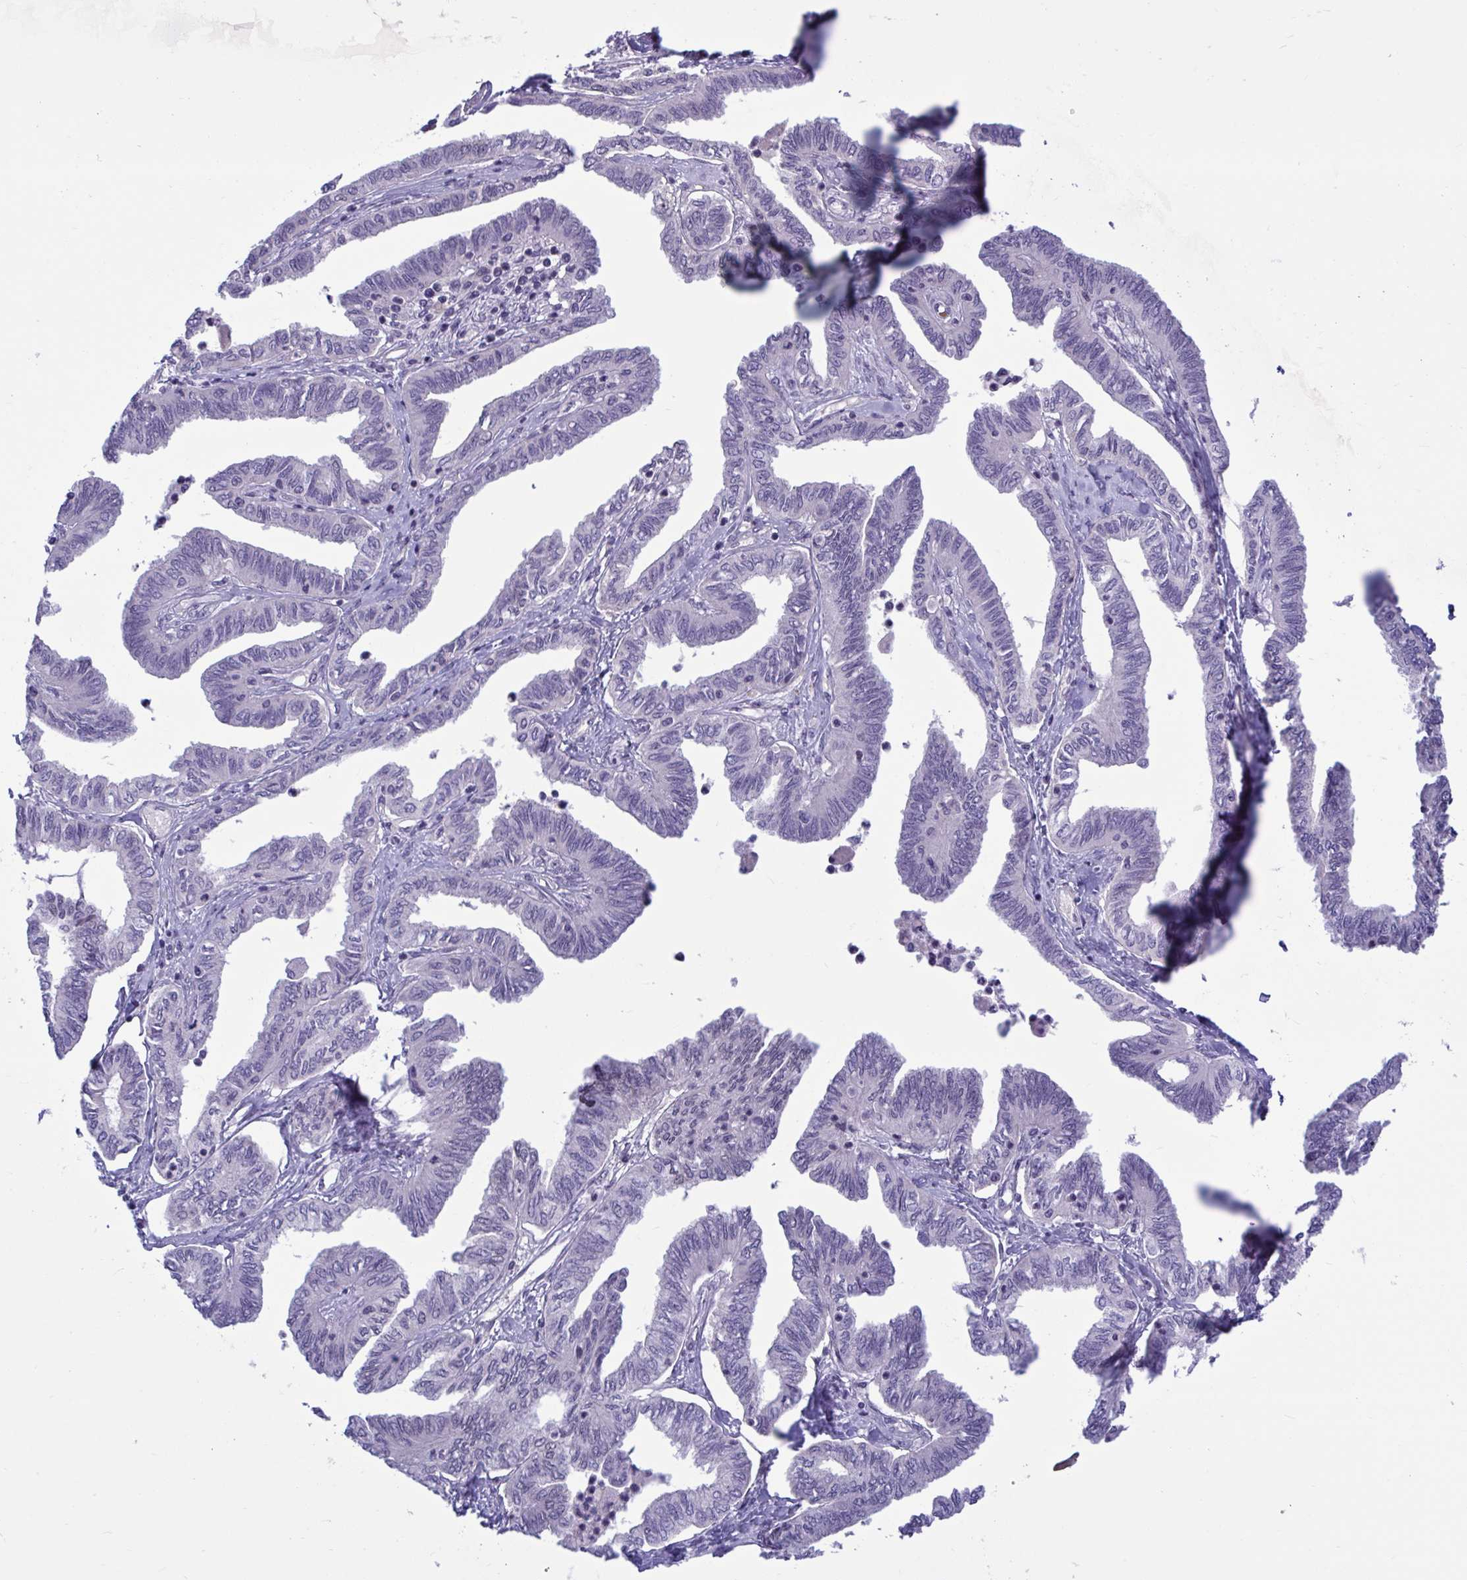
{"staining": {"intensity": "negative", "quantity": "none", "location": "none"}, "tissue": "ovarian cancer", "cell_type": "Tumor cells", "image_type": "cancer", "snomed": [{"axis": "morphology", "description": "Carcinoma, endometroid"}, {"axis": "topography", "description": "Ovary"}], "caption": "This is an immunohistochemistry (IHC) photomicrograph of endometroid carcinoma (ovarian). There is no positivity in tumor cells.", "gene": "CNGB3", "patient": {"sex": "female", "age": 70}}